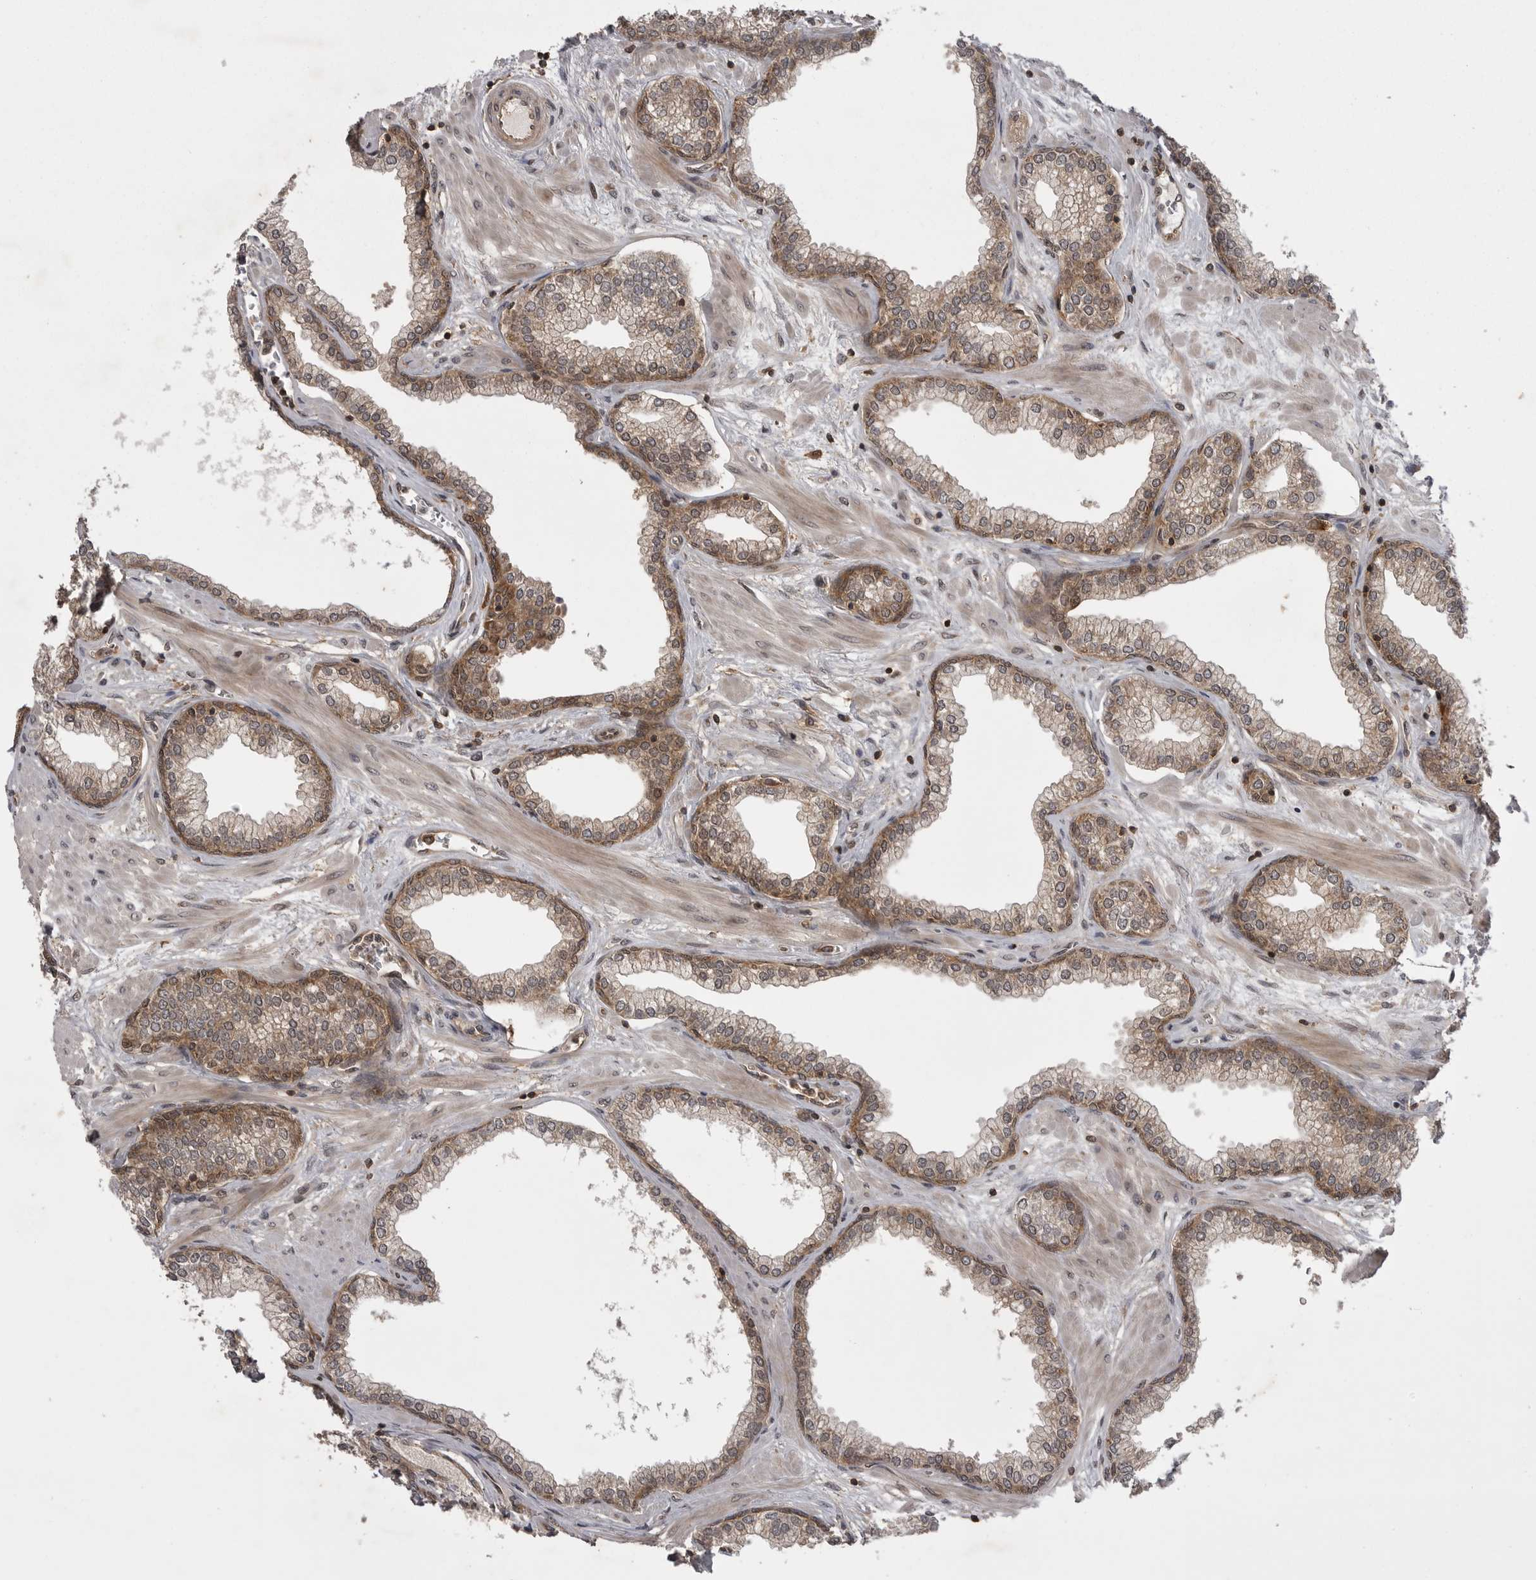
{"staining": {"intensity": "strong", "quantity": ">75%", "location": "cytoplasmic/membranous"}, "tissue": "prostate", "cell_type": "Glandular cells", "image_type": "normal", "snomed": [{"axis": "morphology", "description": "Normal tissue, NOS"}, {"axis": "morphology", "description": "Urothelial carcinoma, Low grade"}, {"axis": "topography", "description": "Urinary bladder"}, {"axis": "topography", "description": "Prostate"}], "caption": "The histopathology image demonstrates immunohistochemical staining of unremarkable prostate. There is strong cytoplasmic/membranous positivity is identified in approximately >75% of glandular cells. (Brightfield microscopy of DAB IHC at high magnification).", "gene": "STK24", "patient": {"sex": "male", "age": 60}}